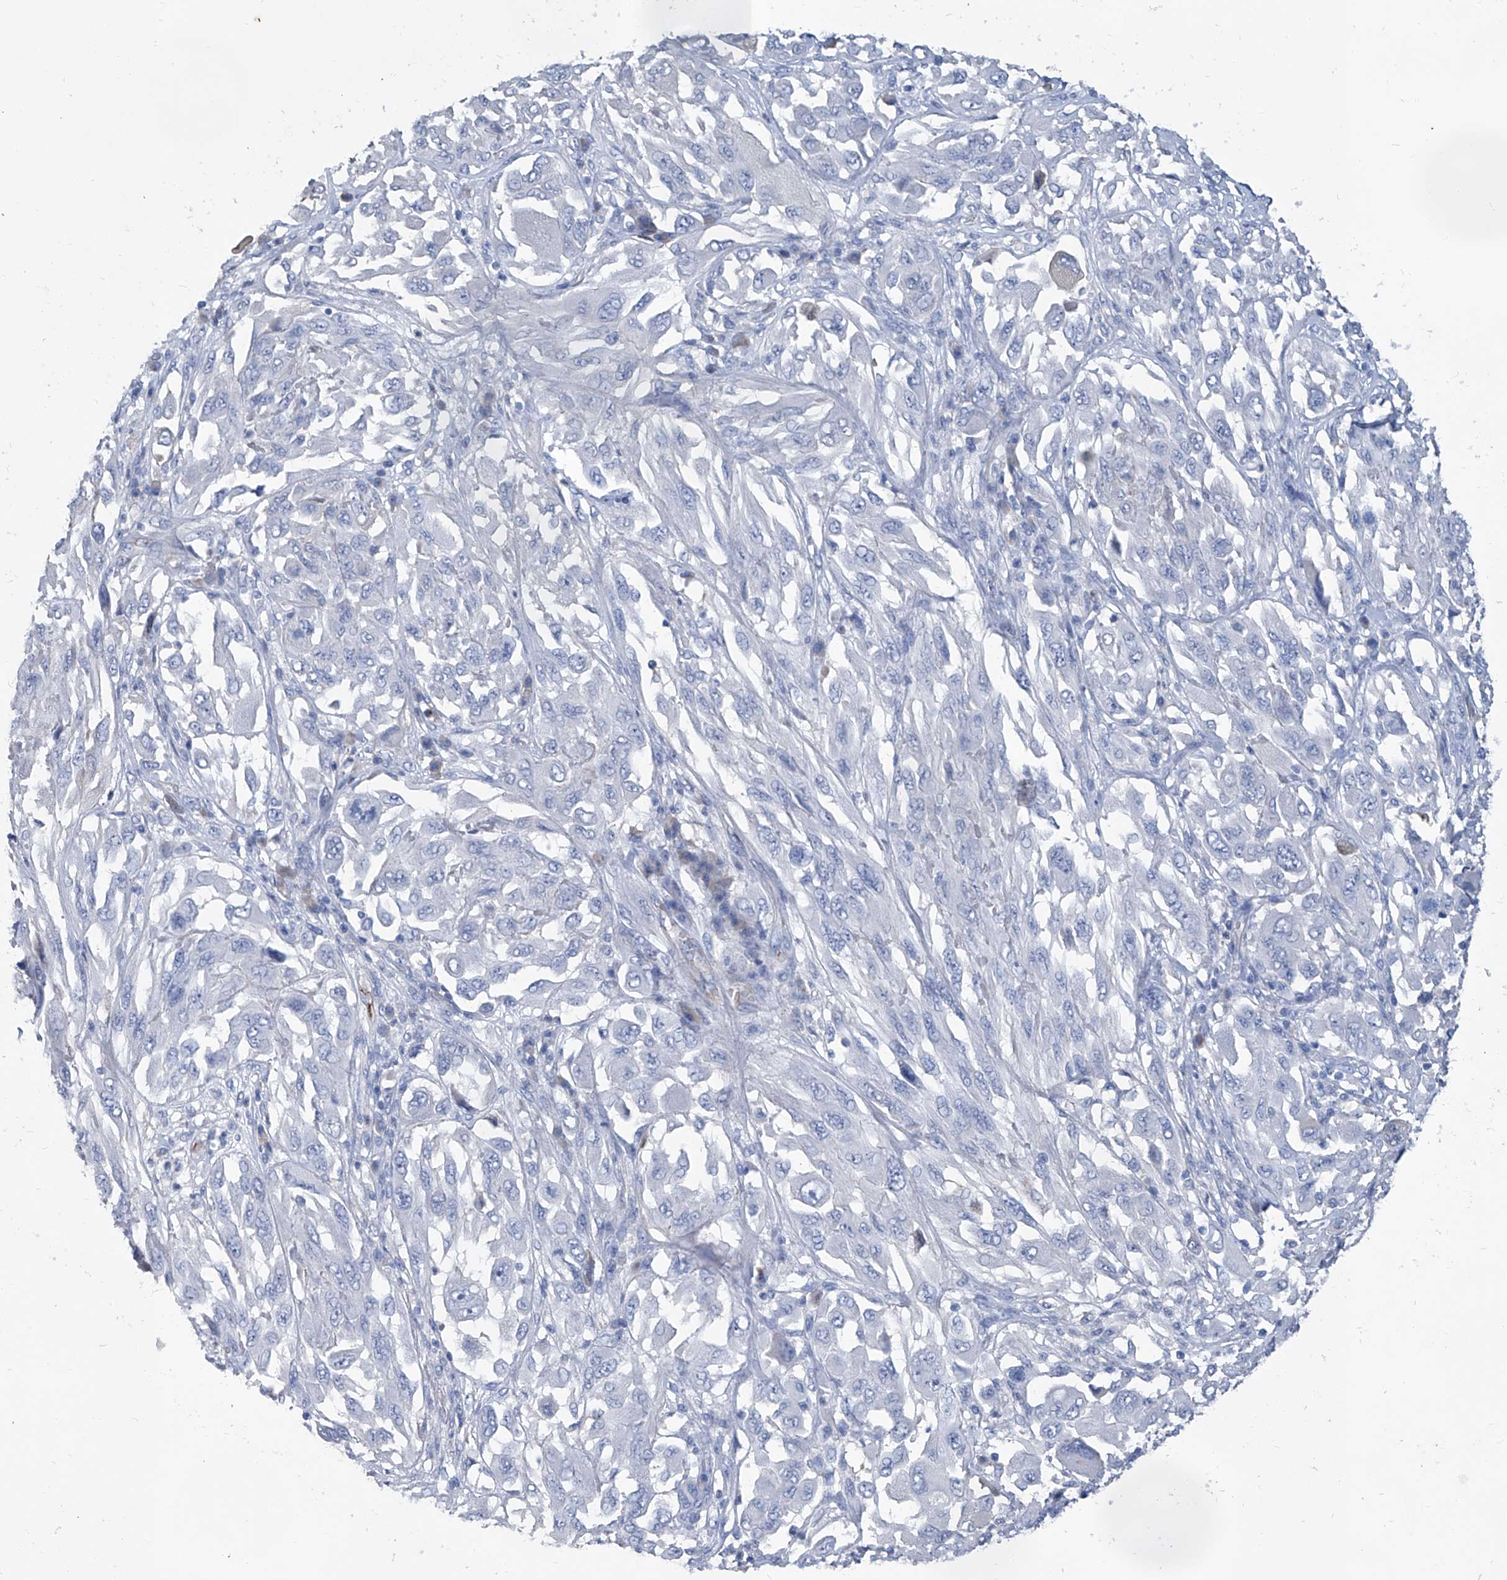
{"staining": {"intensity": "negative", "quantity": "none", "location": "none"}, "tissue": "melanoma", "cell_type": "Tumor cells", "image_type": "cancer", "snomed": [{"axis": "morphology", "description": "Malignant melanoma, NOS"}, {"axis": "topography", "description": "Skin"}], "caption": "DAB (3,3'-diaminobenzidine) immunohistochemical staining of human melanoma exhibits no significant staining in tumor cells.", "gene": "MTARC1", "patient": {"sex": "female", "age": 91}}